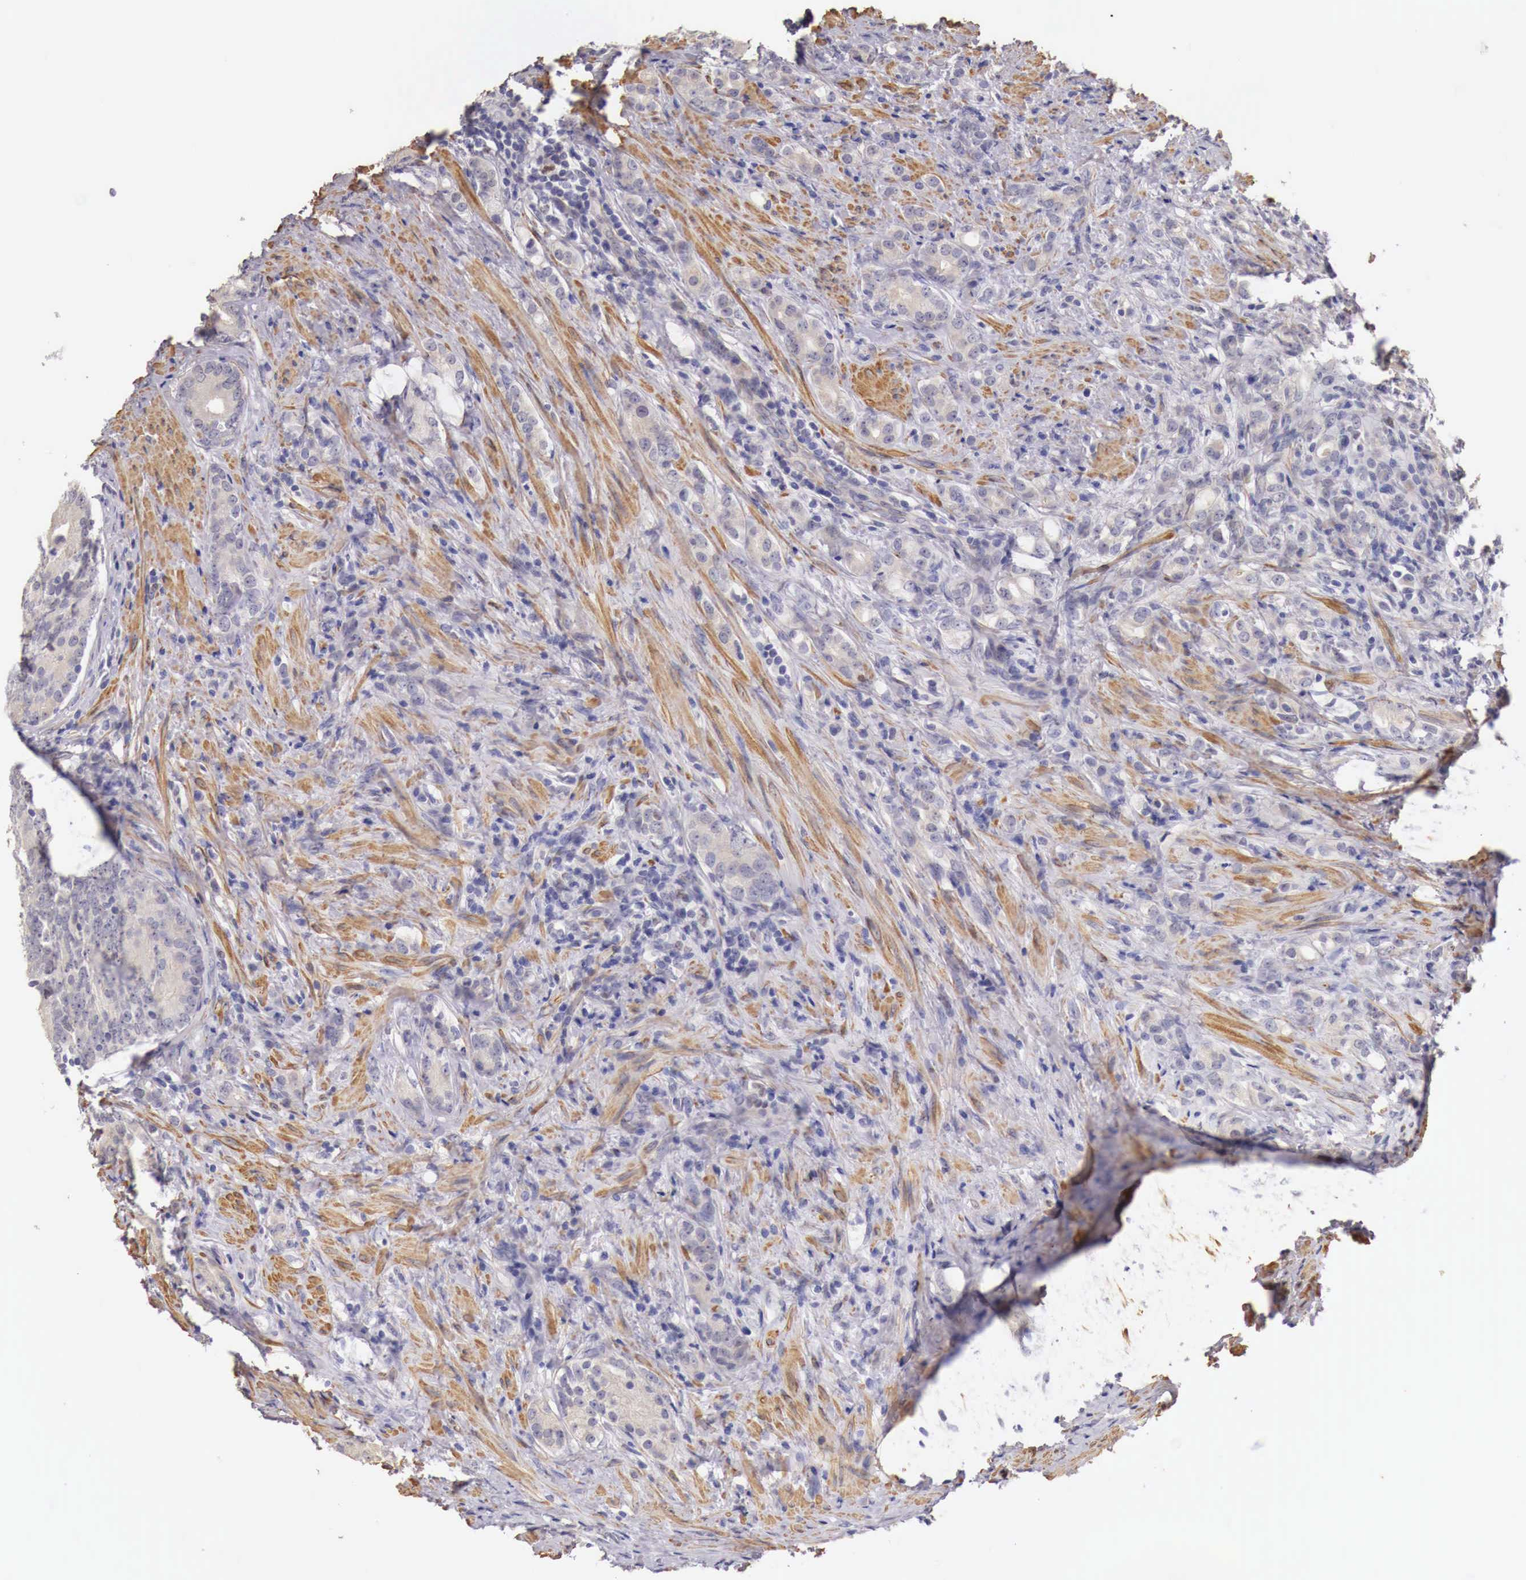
{"staining": {"intensity": "negative", "quantity": "none", "location": "none"}, "tissue": "prostate cancer", "cell_type": "Tumor cells", "image_type": "cancer", "snomed": [{"axis": "morphology", "description": "Adenocarcinoma, Medium grade"}, {"axis": "topography", "description": "Prostate"}], "caption": "This is an IHC image of human prostate medium-grade adenocarcinoma. There is no staining in tumor cells.", "gene": "ENOX2", "patient": {"sex": "male", "age": 59}}